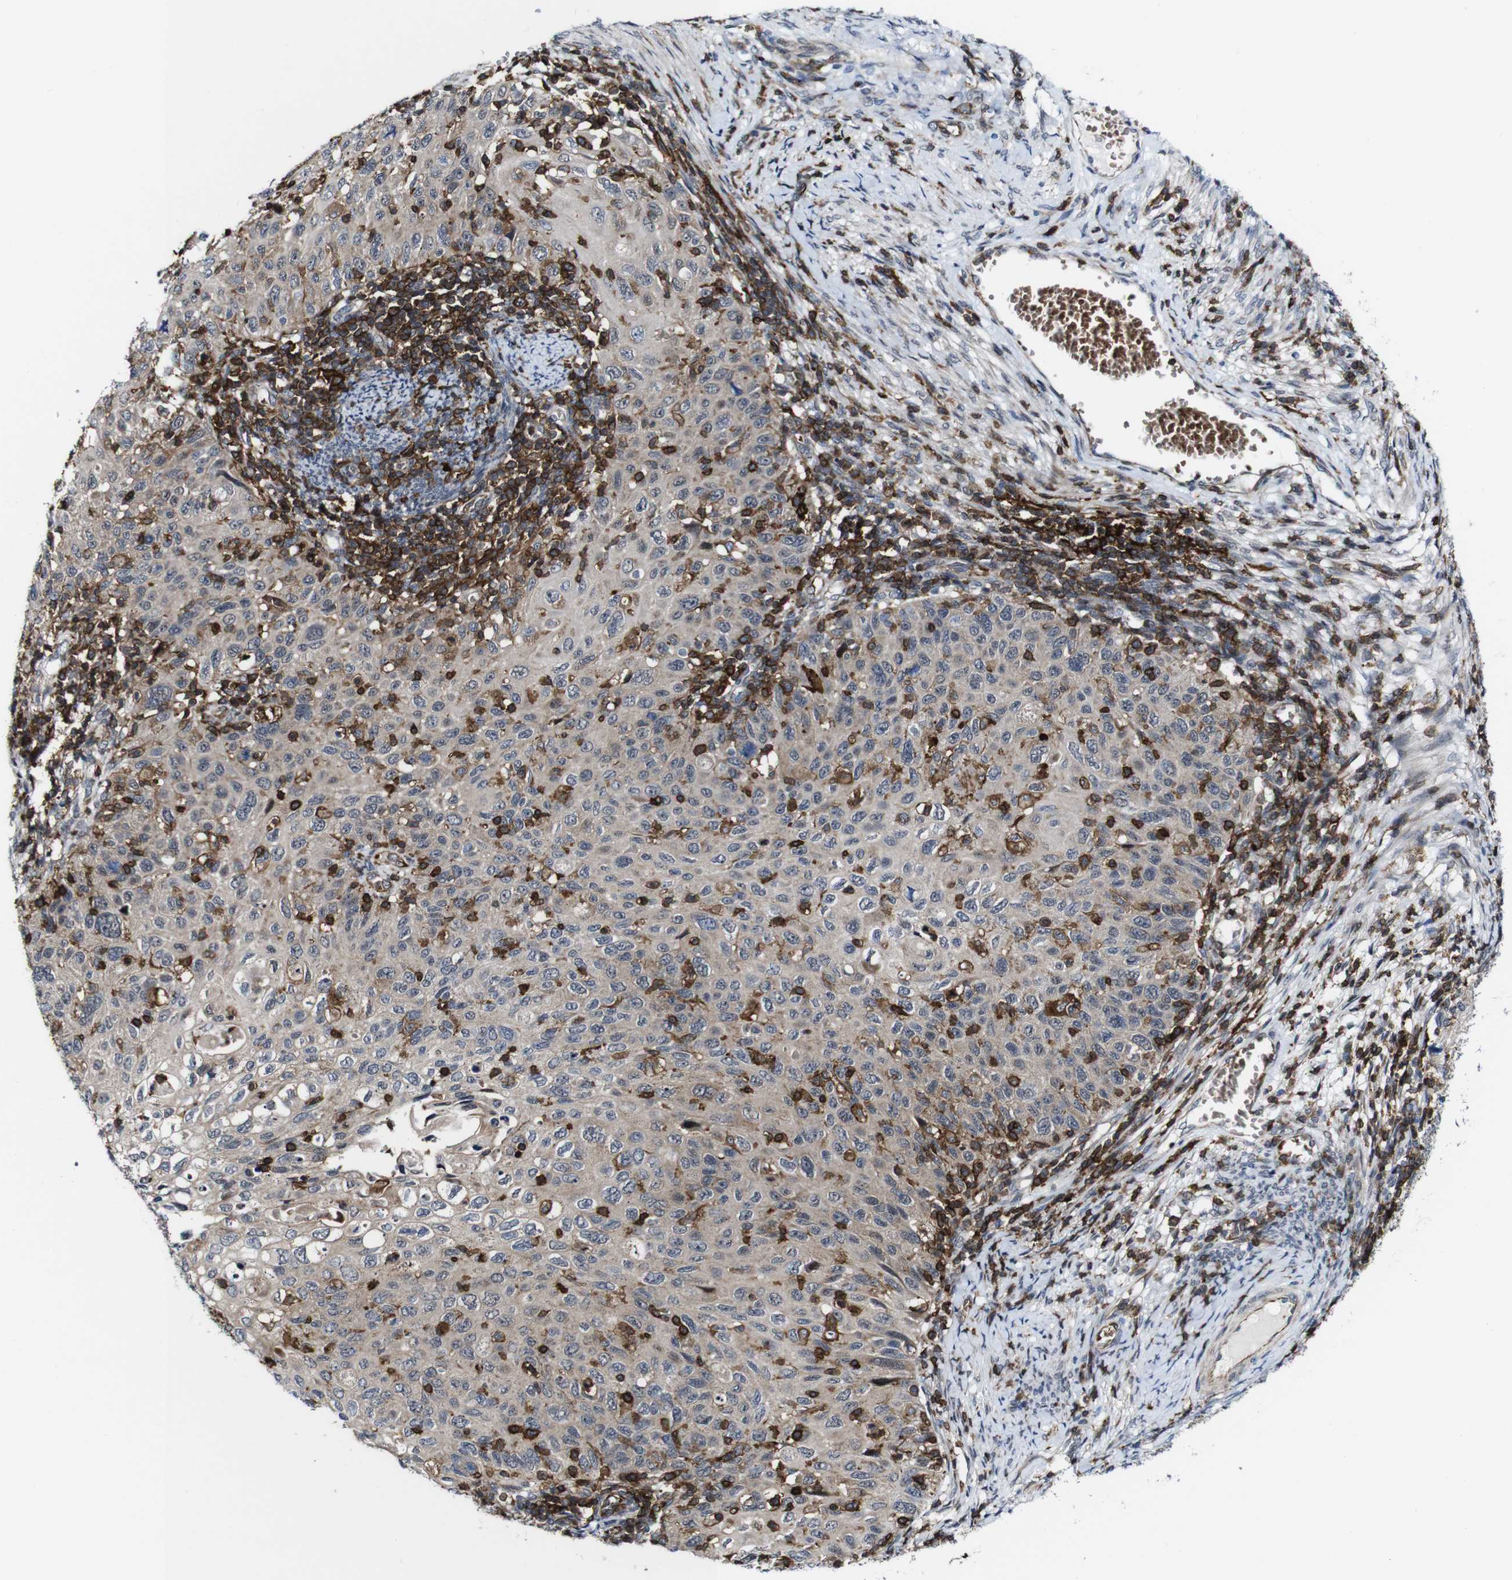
{"staining": {"intensity": "weak", "quantity": ">75%", "location": "cytoplasmic/membranous"}, "tissue": "cervical cancer", "cell_type": "Tumor cells", "image_type": "cancer", "snomed": [{"axis": "morphology", "description": "Squamous cell carcinoma, NOS"}, {"axis": "topography", "description": "Cervix"}], "caption": "Human squamous cell carcinoma (cervical) stained with a brown dye demonstrates weak cytoplasmic/membranous positive positivity in about >75% of tumor cells.", "gene": "JAK2", "patient": {"sex": "female", "age": 70}}